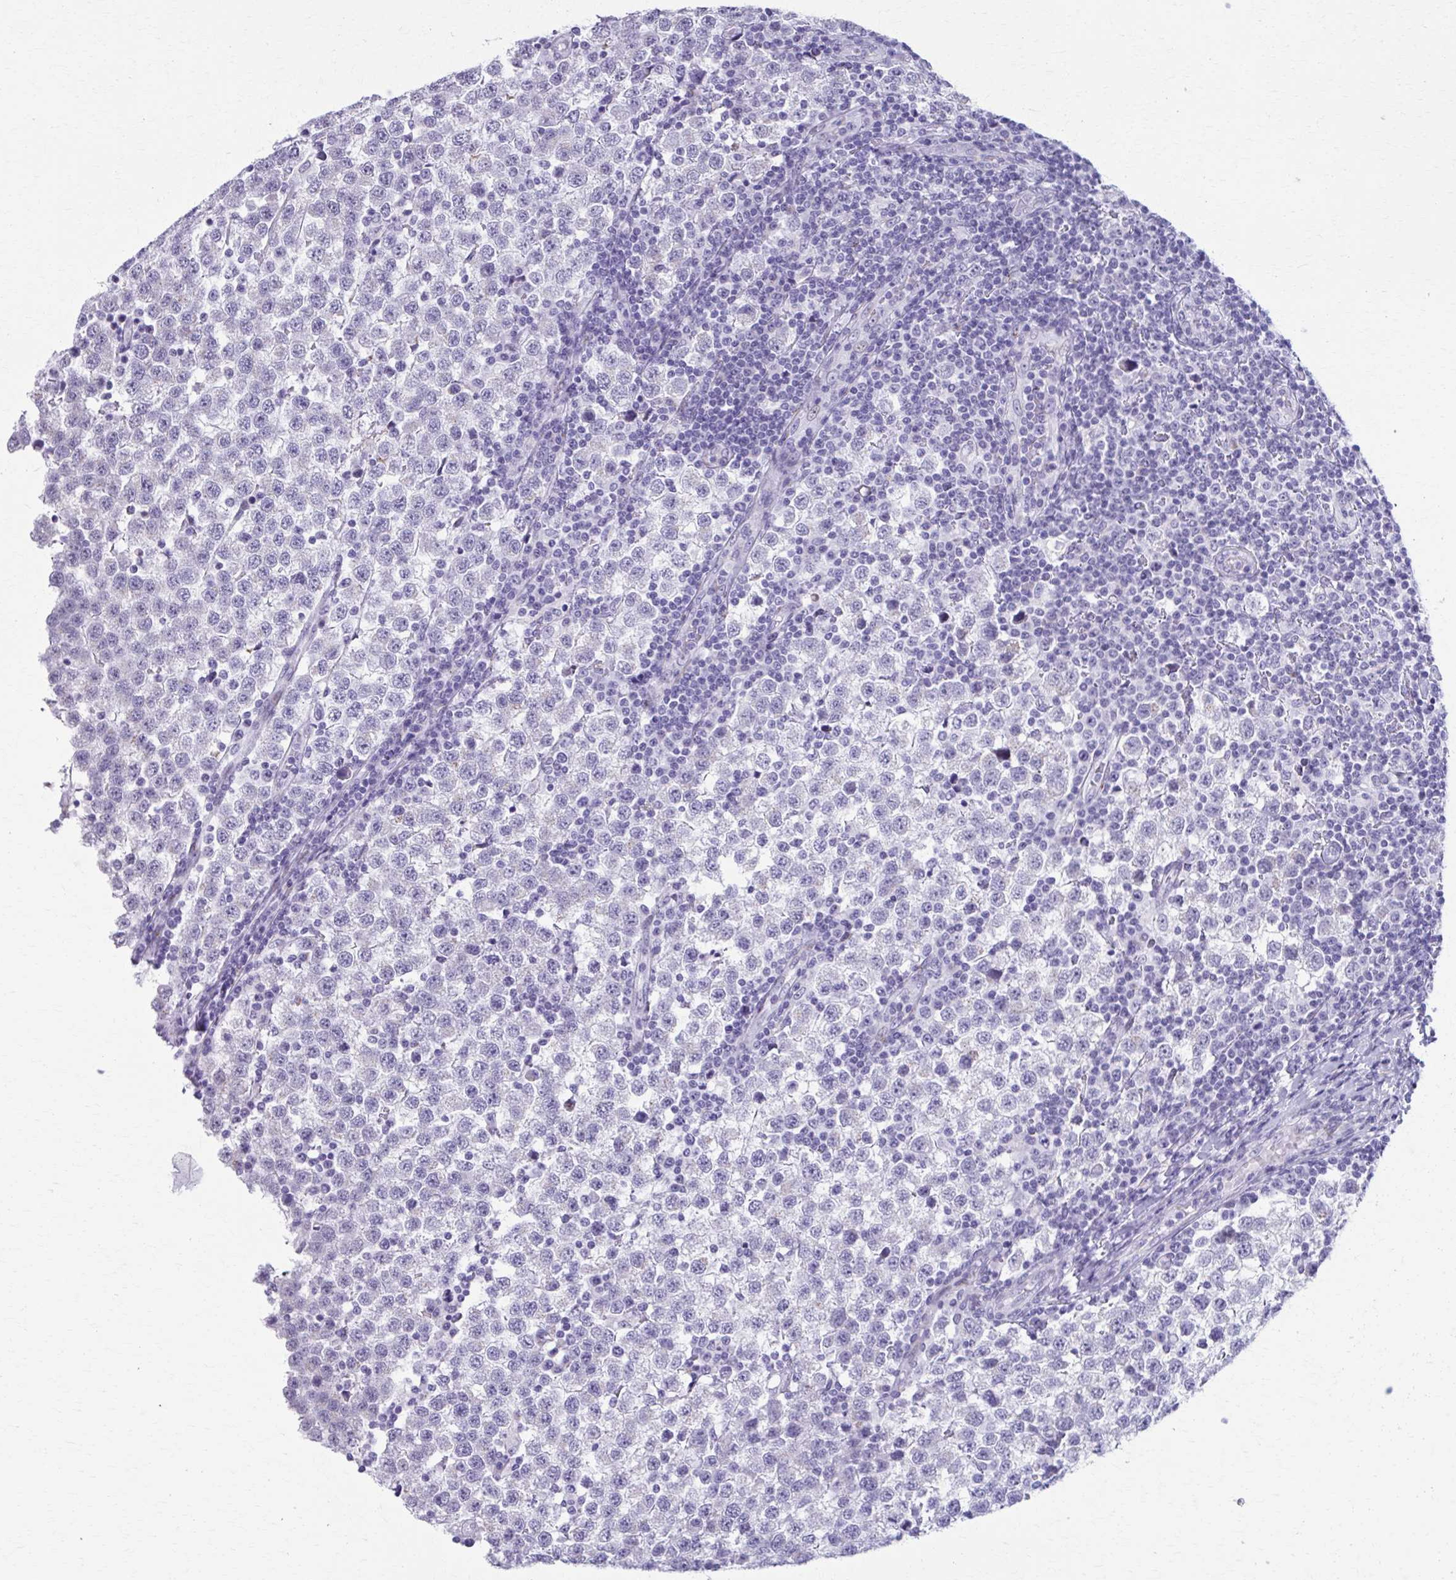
{"staining": {"intensity": "negative", "quantity": "none", "location": "none"}, "tissue": "testis cancer", "cell_type": "Tumor cells", "image_type": "cancer", "snomed": [{"axis": "morphology", "description": "Seminoma, NOS"}, {"axis": "topography", "description": "Testis"}], "caption": "This is an immunohistochemistry photomicrograph of human testis cancer. There is no positivity in tumor cells.", "gene": "ZNF682", "patient": {"sex": "male", "age": 34}}